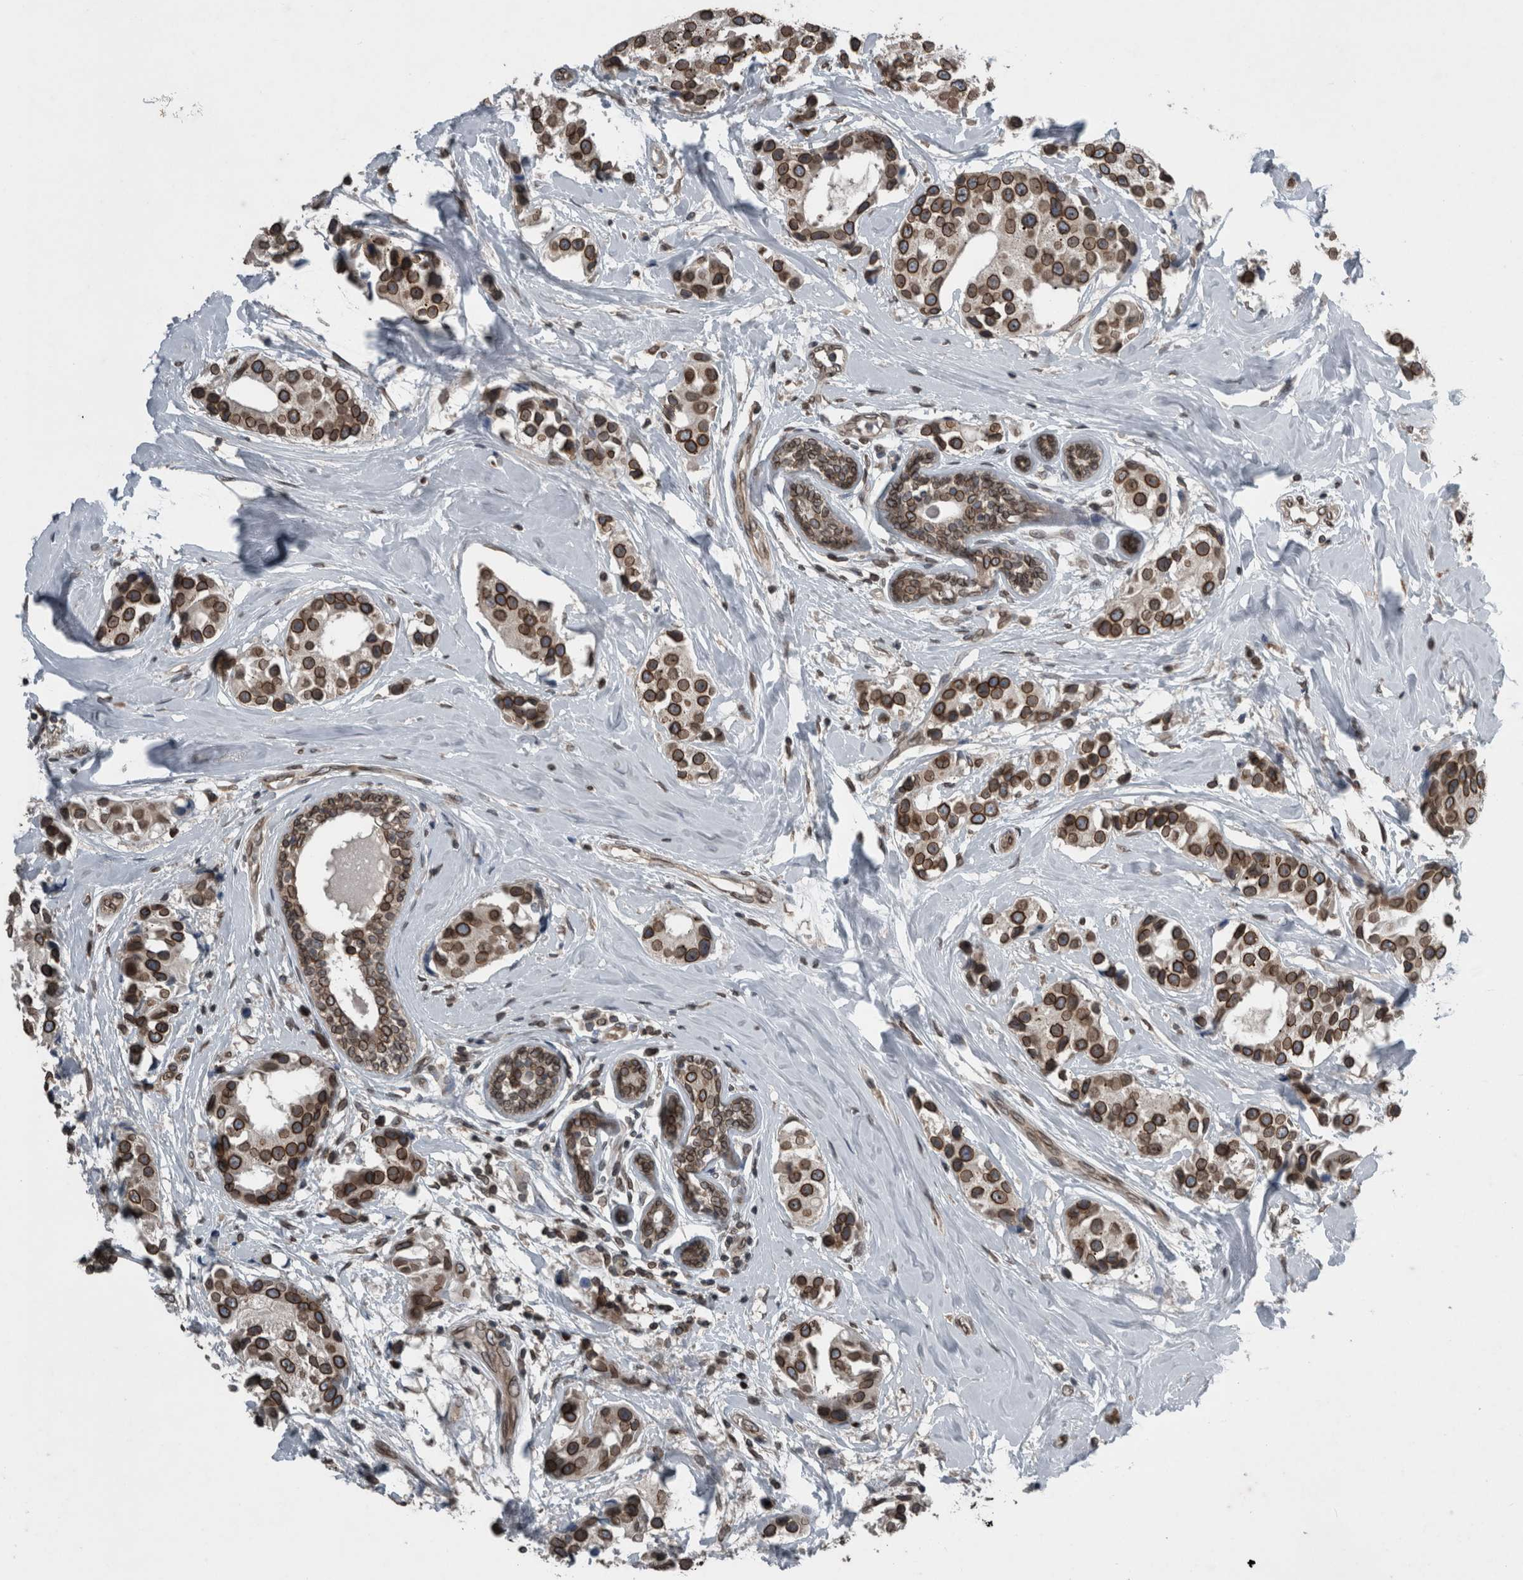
{"staining": {"intensity": "strong", "quantity": ">75%", "location": "cytoplasmic/membranous,nuclear"}, "tissue": "breast cancer", "cell_type": "Tumor cells", "image_type": "cancer", "snomed": [{"axis": "morphology", "description": "Normal tissue, NOS"}, {"axis": "morphology", "description": "Duct carcinoma"}, {"axis": "topography", "description": "Breast"}], "caption": "This photomicrograph demonstrates breast invasive ductal carcinoma stained with immunohistochemistry (IHC) to label a protein in brown. The cytoplasmic/membranous and nuclear of tumor cells show strong positivity for the protein. Nuclei are counter-stained blue.", "gene": "RANBP2", "patient": {"sex": "female", "age": 39}}